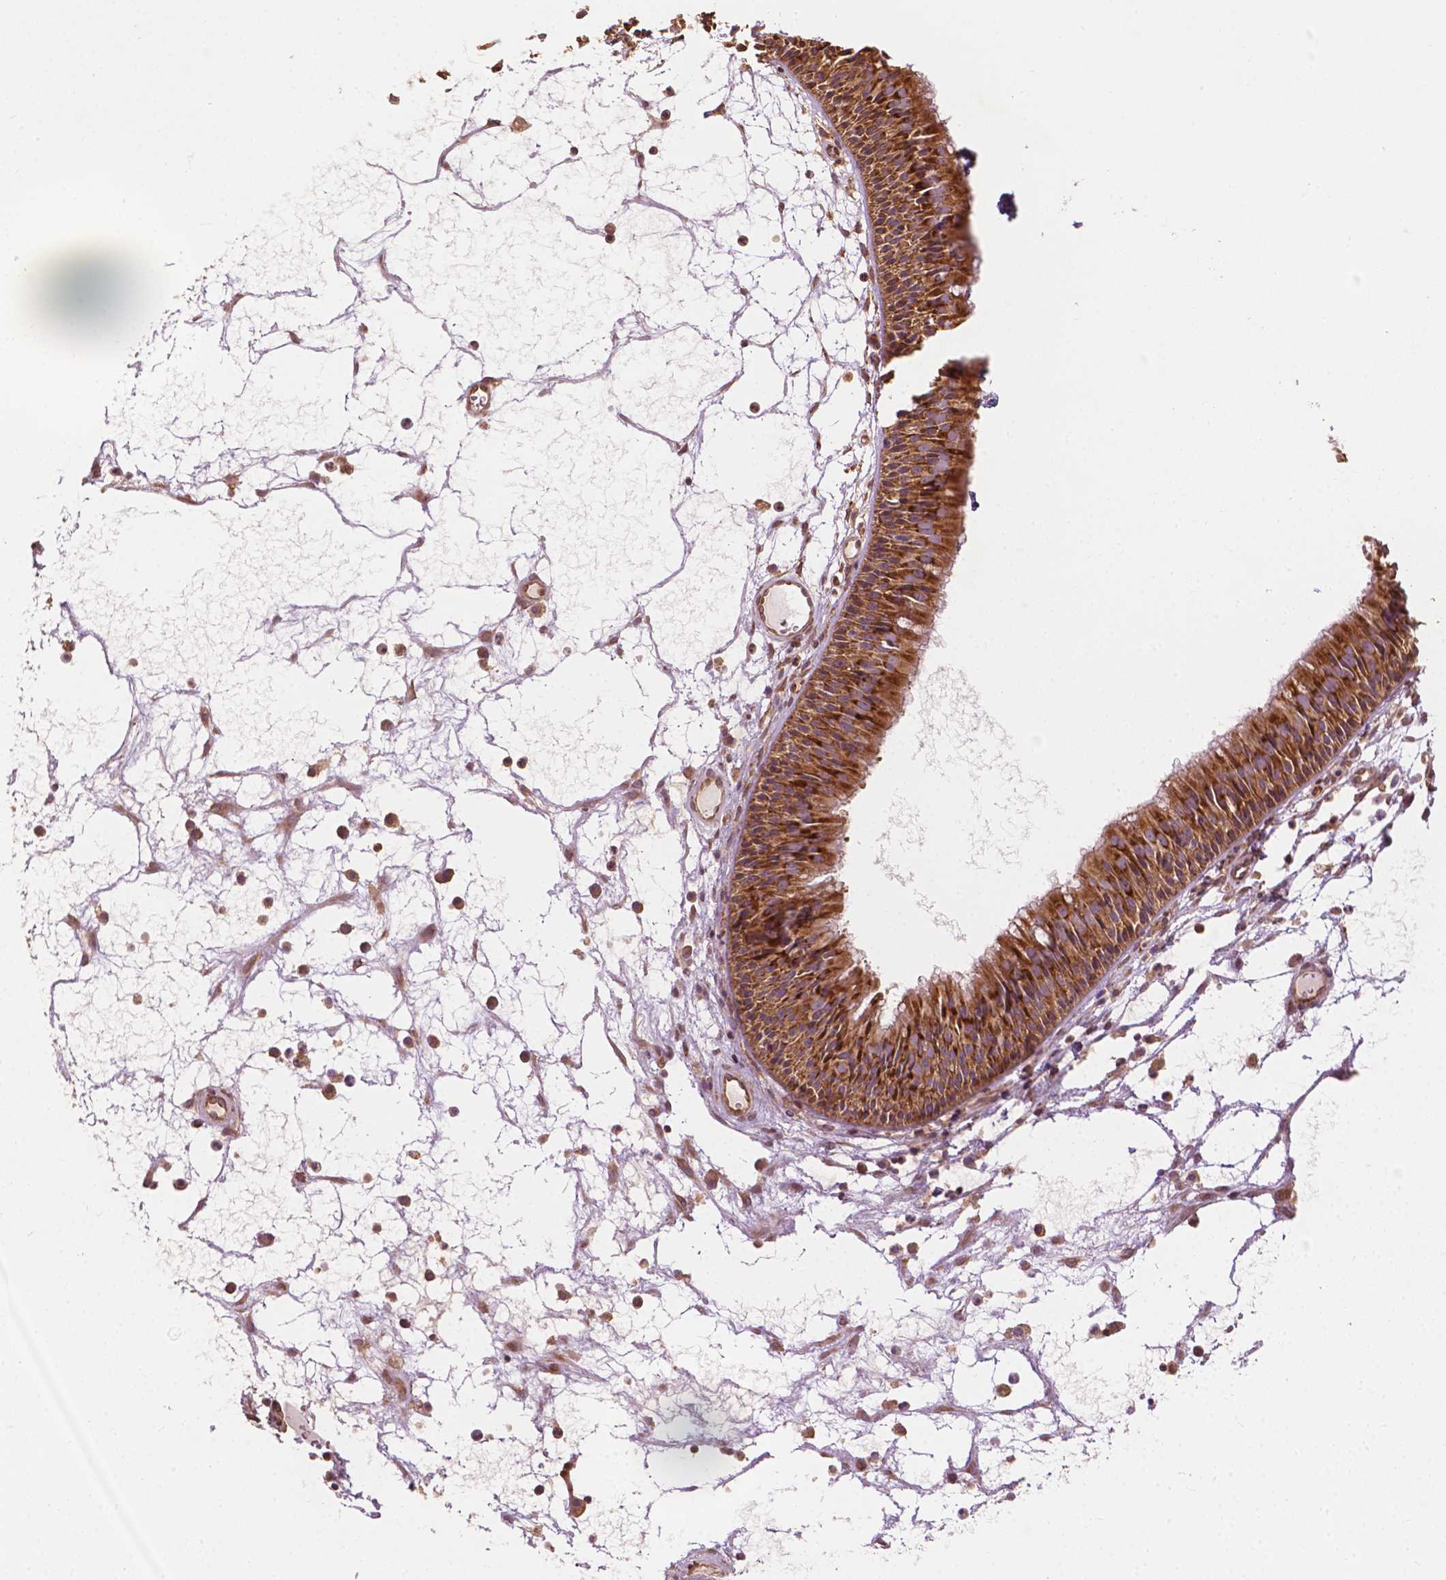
{"staining": {"intensity": "strong", "quantity": "25%-75%", "location": "cytoplasmic/membranous"}, "tissue": "nasopharynx", "cell_type": "Respiratory epithelial cells", "image_type": "normal", "snomed": [{"axis": "morphology", "description": "Normal tissue, NOS"}, {"axis": "topography", "description": "Nasopharynx"}], "caption": "Respiratory epithelial cells exhibit high levels of strong cytoplasmic/membranous staining in approximately 25%-75% of cells in unremarkable nasopharynx.", "gene": "G3BP1", "patient": {"sex": "male", "age": 31}}